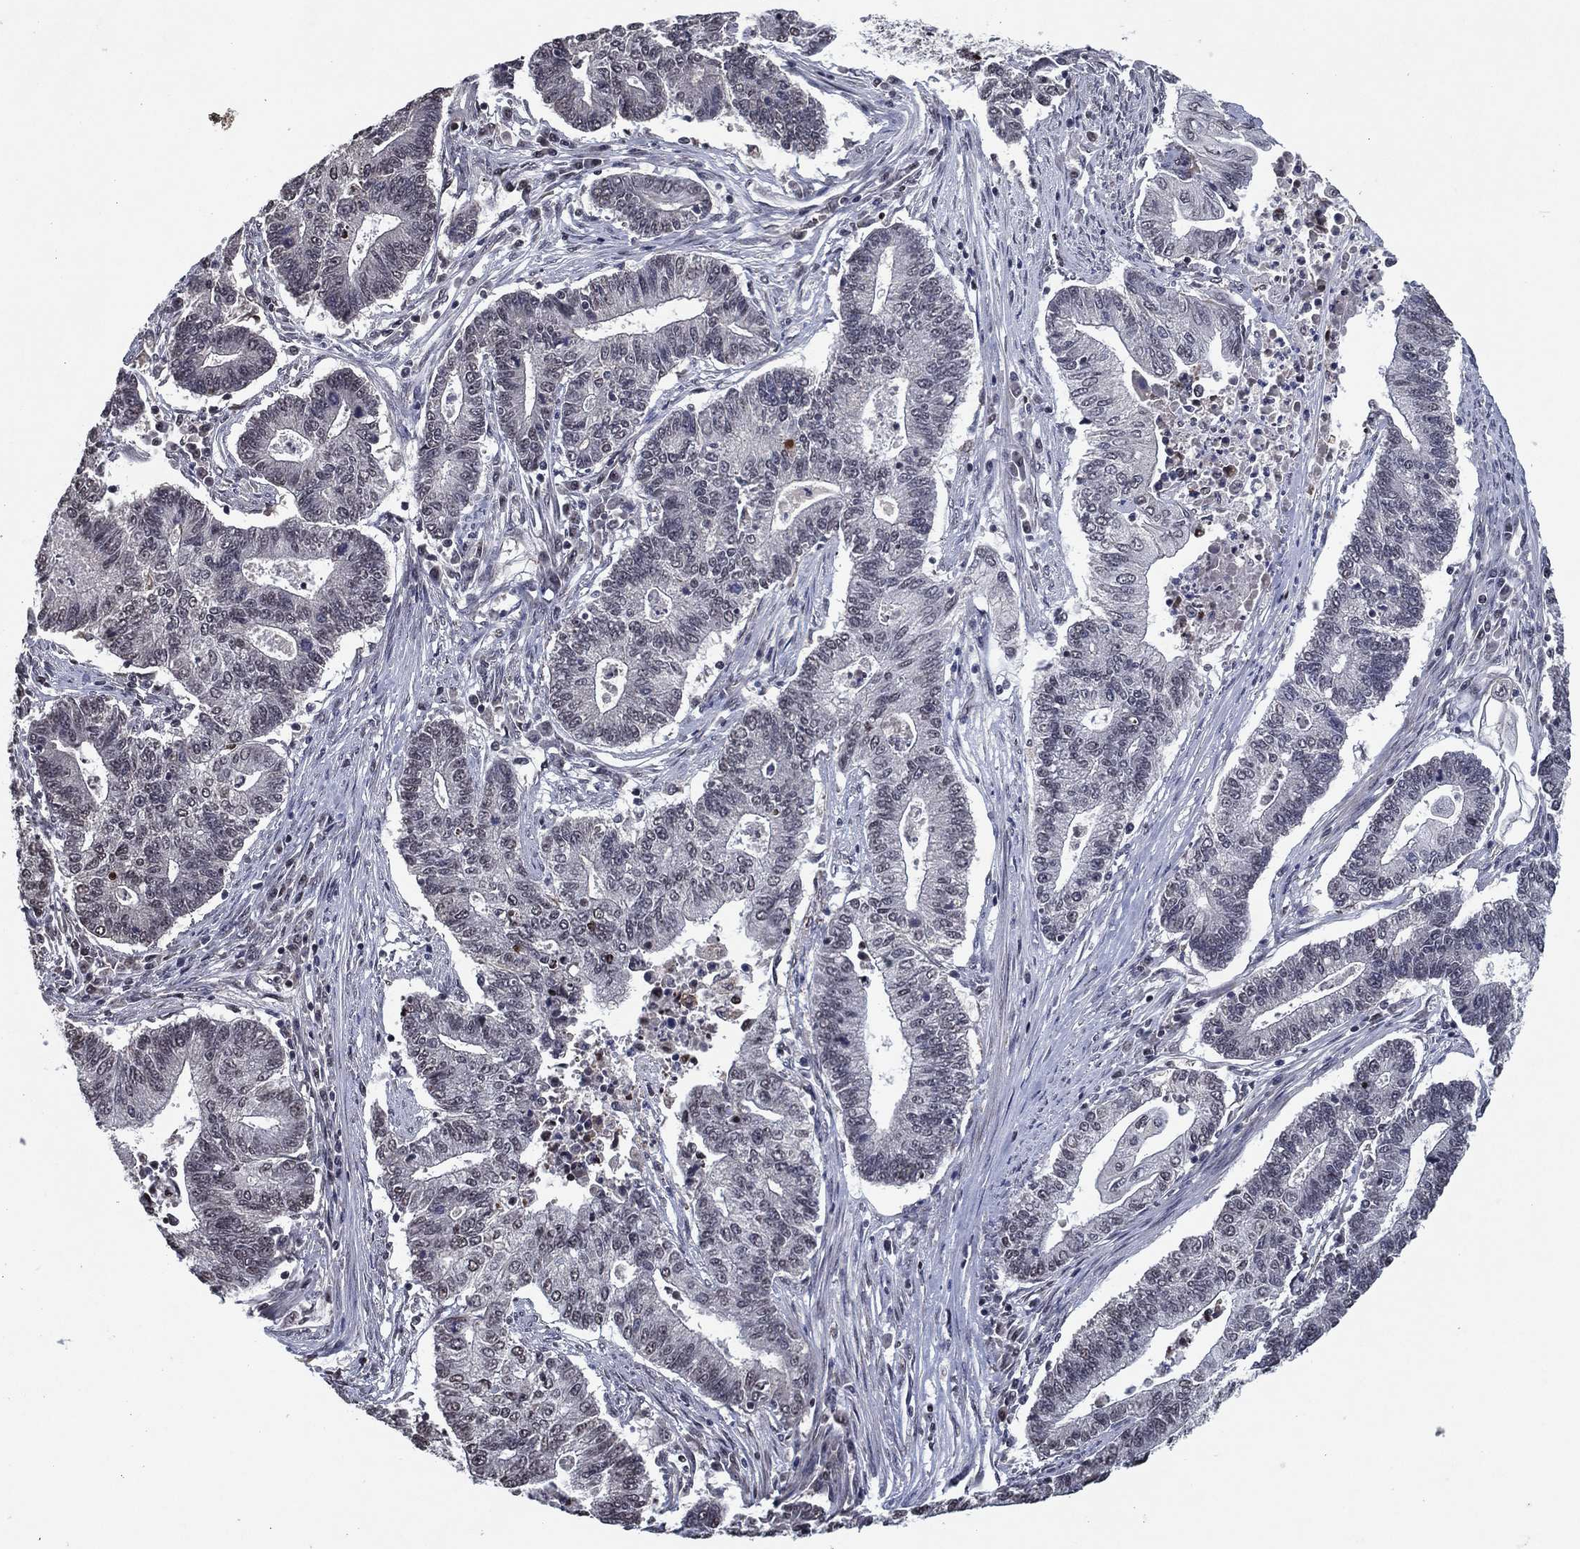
{"staining": {"intensity": "negative", "quantity": "none", "location": "none"}, "tissue": "endometrial cancer", "cell_type": "Tumor cells", "image_type": "cancer", "snomed": [{"axis": "morphology", "description": "Adenocarcinoma, NOS"}, {"axis": "topography", "description": "Uterus"}, {"axis": "topography", "description": "Endometrium"}], "caption": "High magnification brightfield microscopy of endometrial cancer stained with DAB (3,3'-diaminobenzidine) (brown) and counterstained with hematoxylin (blue): tumor cells show no significant staining.", "gene": "ZBTB42", "patient": {"sex": "female", "age": 54}}